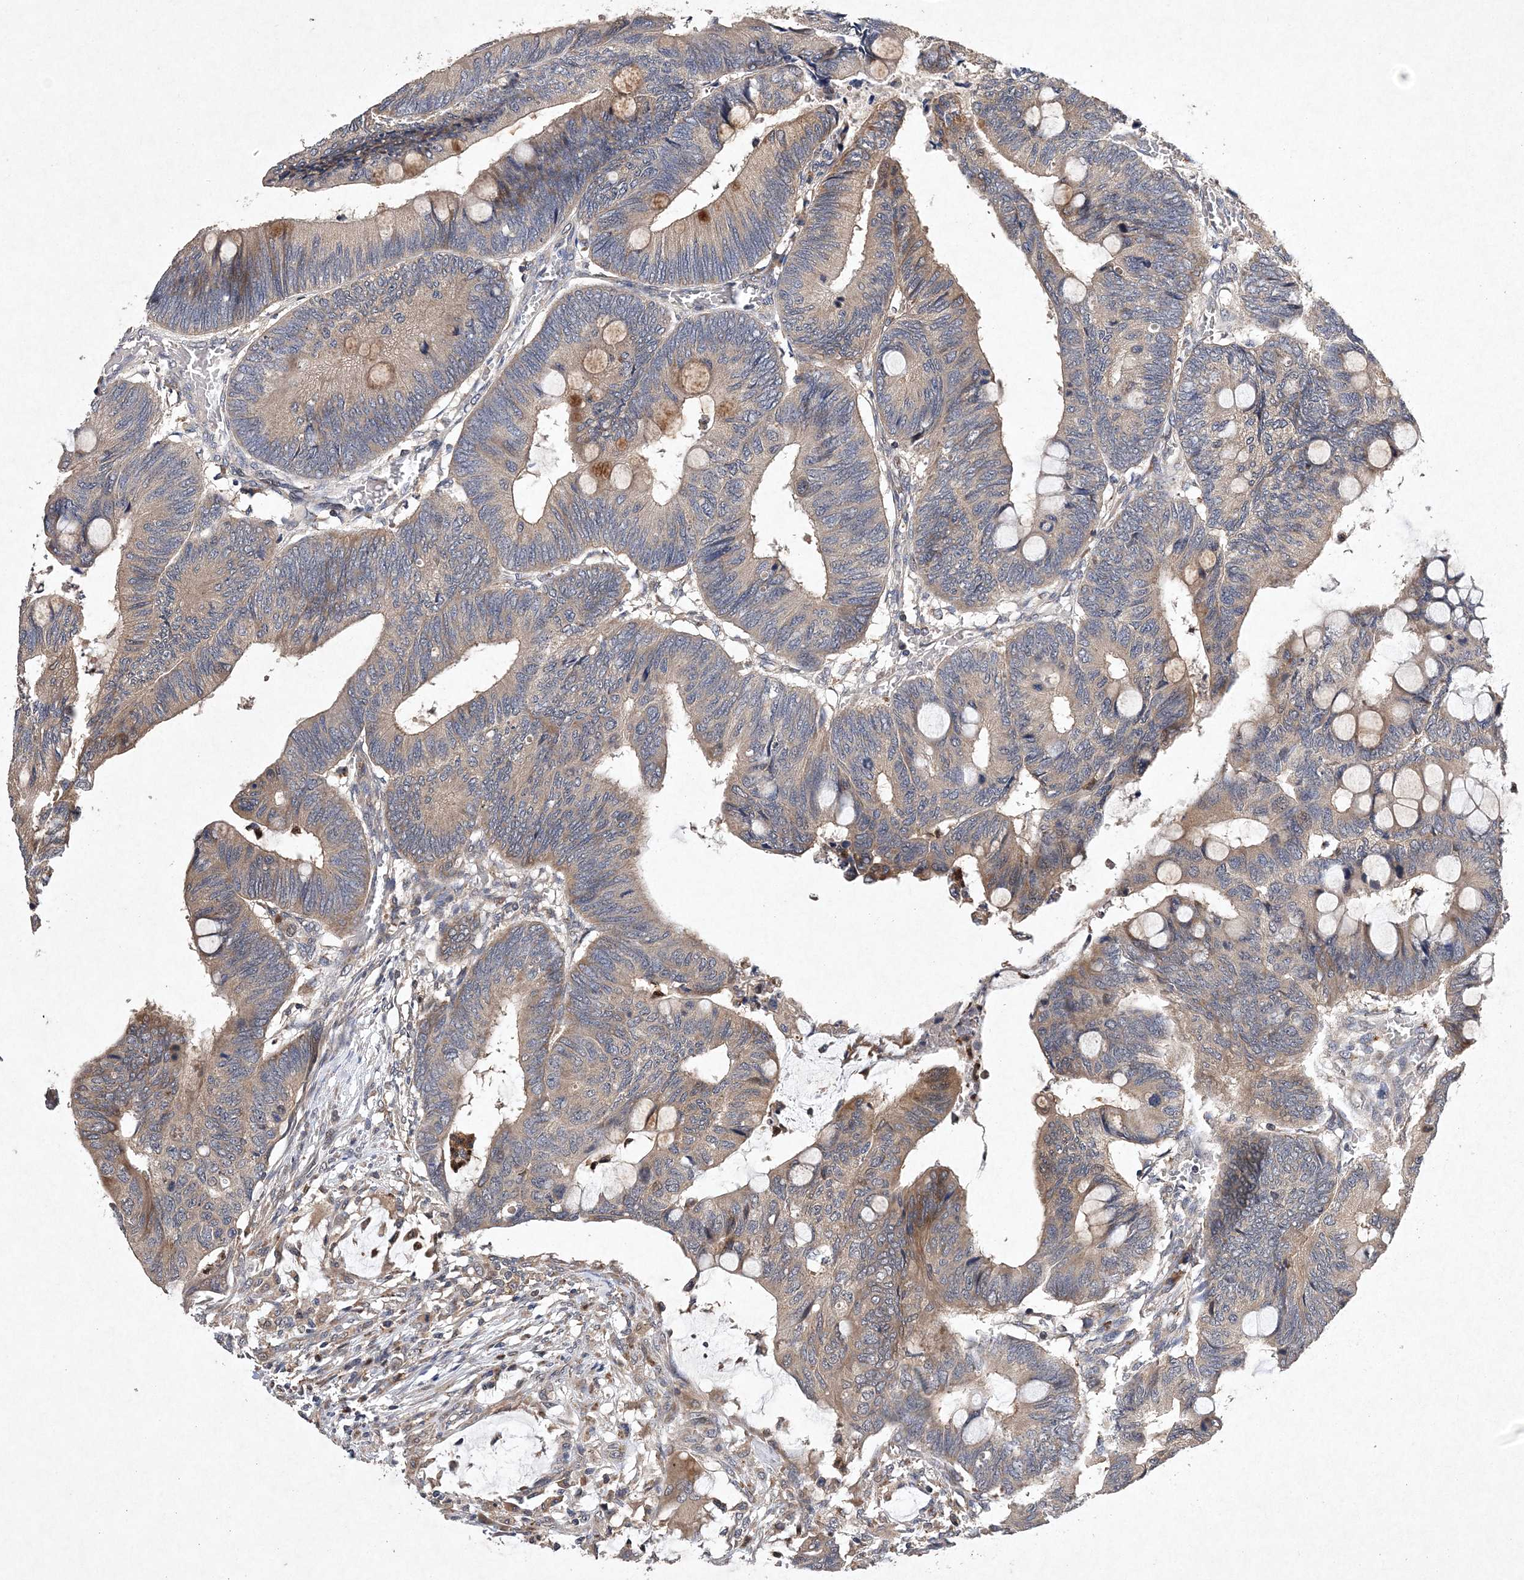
{"staining": {"intensity": "moderate", "quantity": "<25%", "location": "cytoplasmic/membranous"}, "tissue": "colorectal cancer", "cell_type": "Tumor cells", "image_type": "cancer", "snomed": [{"axis": "morphology", "description": "Normal tissue, NOS"}, {"axis": "morphology", "description": "Adenocarcinoma, NOS"}, {"axis": "topography", "description": "Rectum"}, {"axis": "topography", "description": "Peripheral nerve tissue"}], "caption": "Colorectal cancer stained with DAB immunohistochemistry (IHC) exhibits low levels of moderate cytoplasmic/membranous positivity in about <25% of tumor cells. Immunohistochemistry stains the protein of interest in brown and the nuclei are stained blue.", "gene": "PROSER1", "patient": {"sex": "male", "age": 92}}